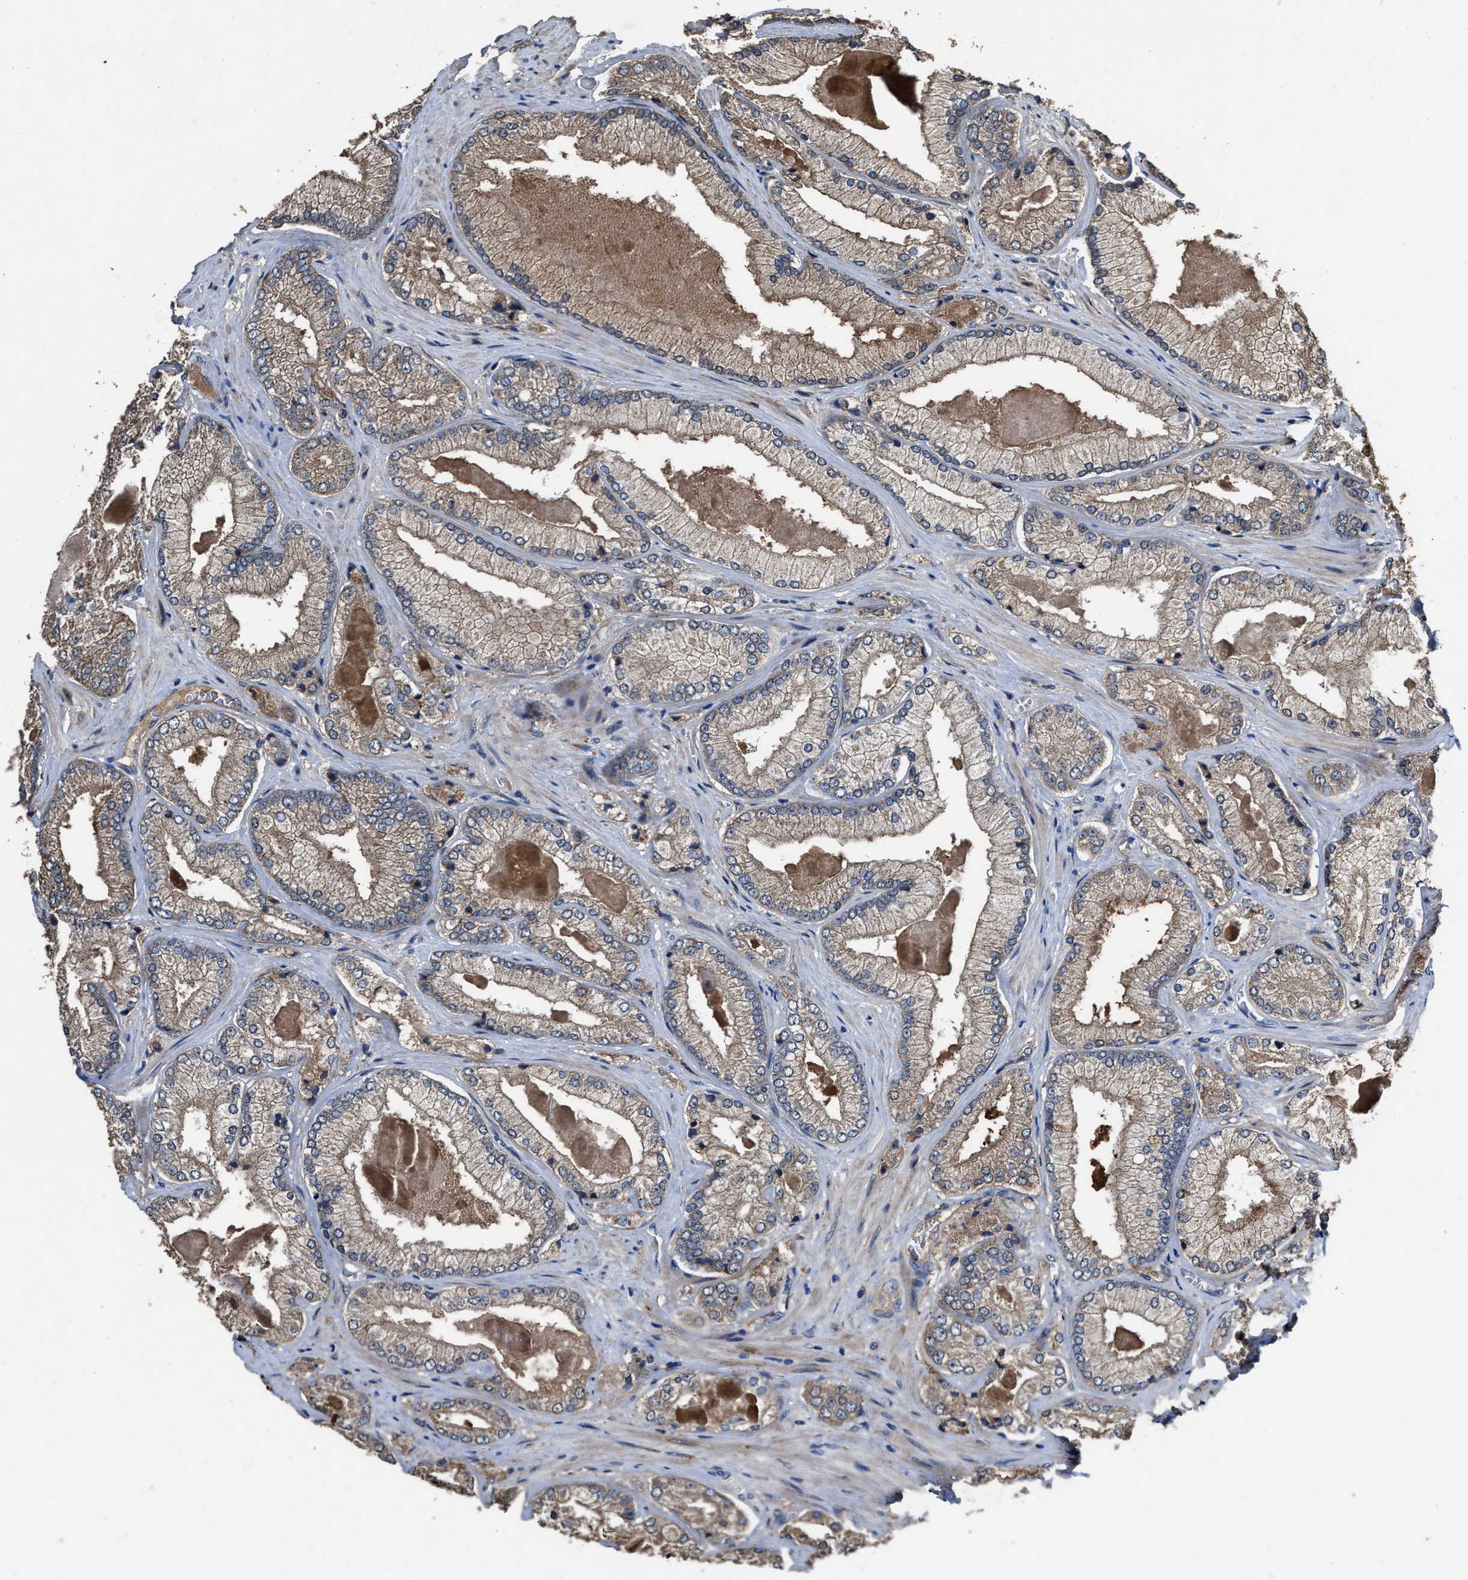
{"staining": {"intensity": "moderate", "quantity": ">75%", "location": "cytoplasmic/membranous"}, "tissue": "prostate cancer", "cell_type": "Tumor cells", "image_type": "cancer", "snomed": [{"axis": "morphology", "description": "Adenocarcinoma, Low grade"}, {"axis": "topography", "description": "Prostate"}], "caption": "A brown stain highlights moderate cytoplasmic/membranous expression of a protein in human prostate cancer (adenocarcinoma (low-grade)) tumor cells. (brown staining indicates protein expression, while blue staining denotes nuclei).", "gene": "IDNK", "patient": {"sex": "male", "age": 65}}